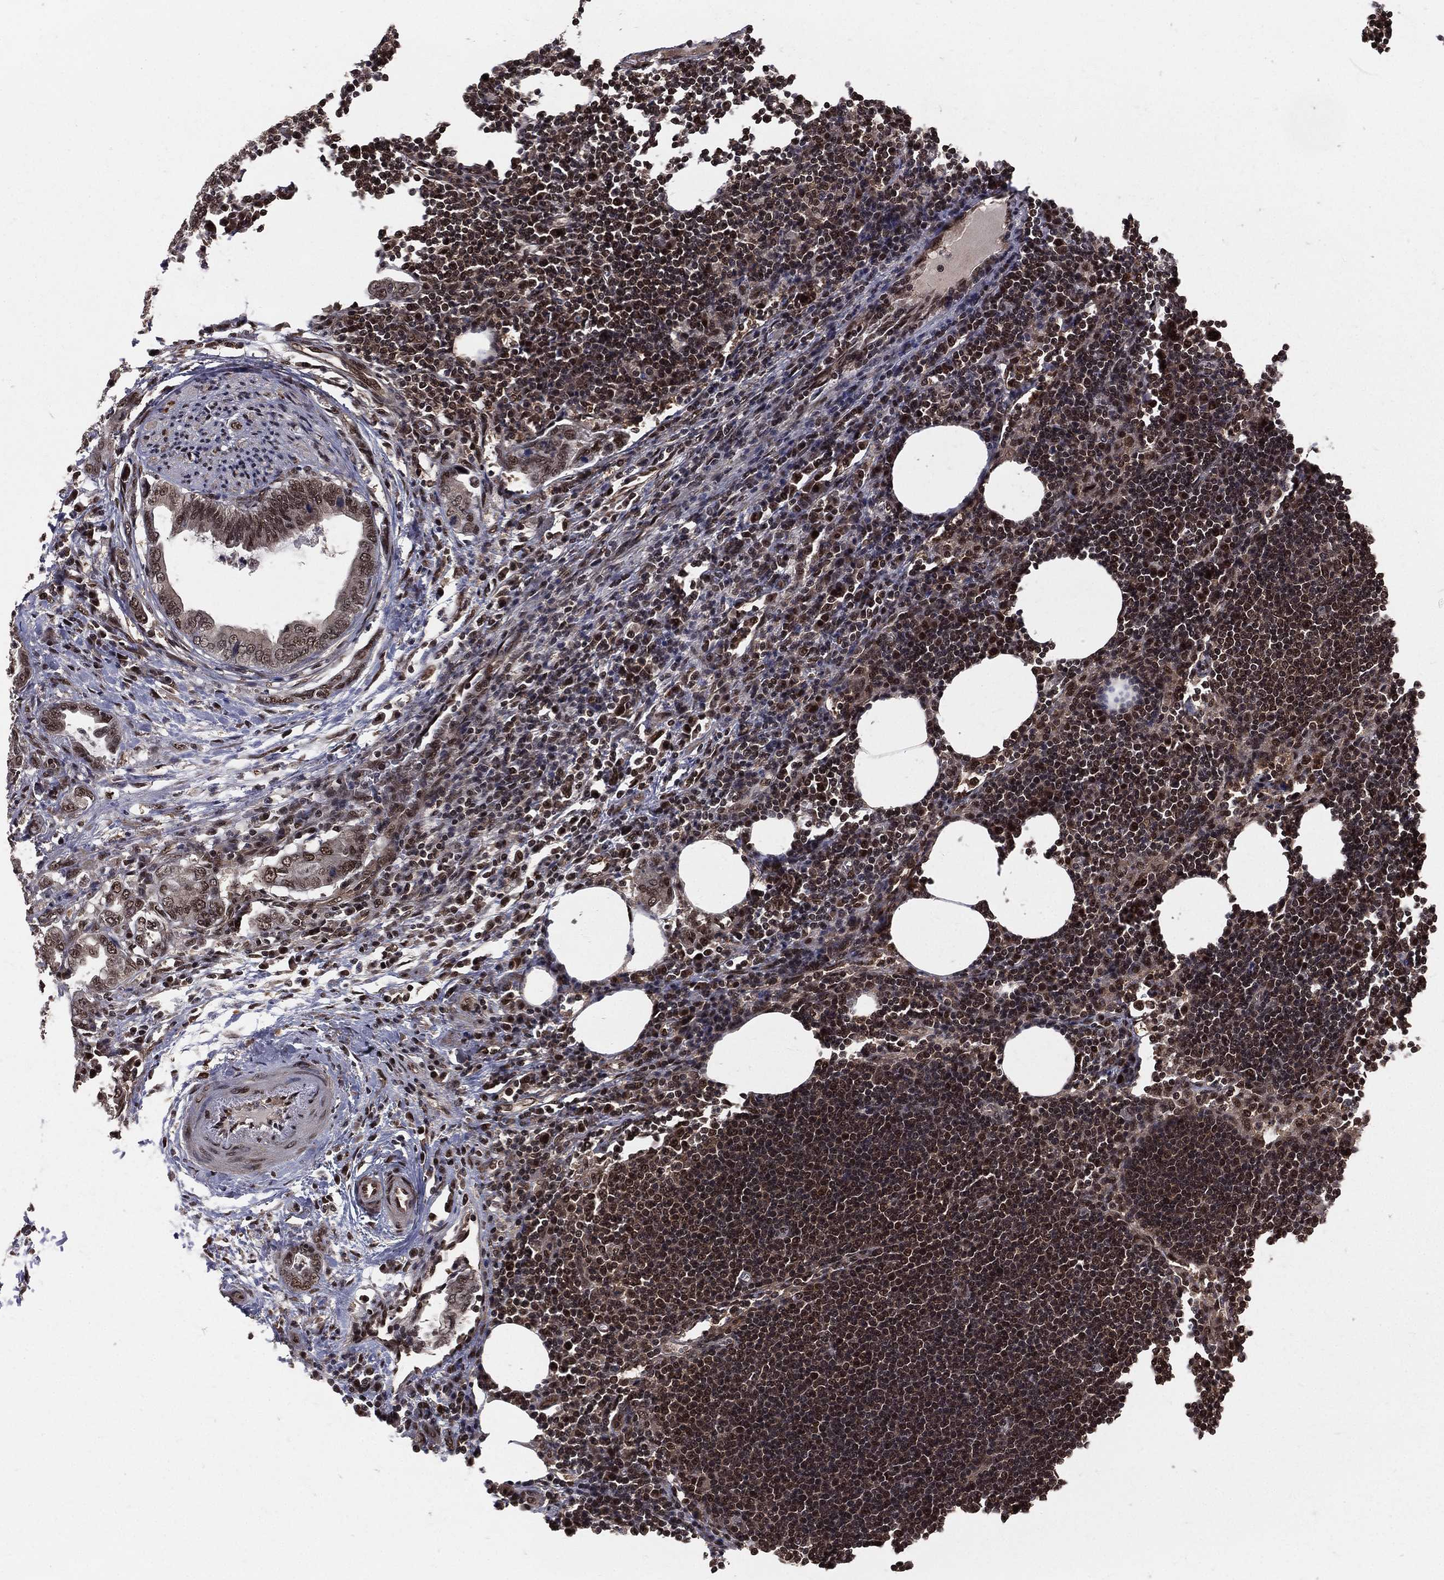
{"staining": {"intensity": "moderate", "quantity": ">75%", "location": "nuclear"}, "tissue": "lymph node", "cell_type": "Non-germinal center cells", "image_type": "normal", "snomed": [{"axis": "morphology", "description": "Normal tissue, NOS"}, {"axis": "topography", "description": "Lymph node"}], "caption": "Protein expression analysis of benign lymph node displays moderate nuclear positivity in approximately >75% of non-germinal center cells.", "gene": "COPS4", "patient": {"sex": "female", "age": 67}}